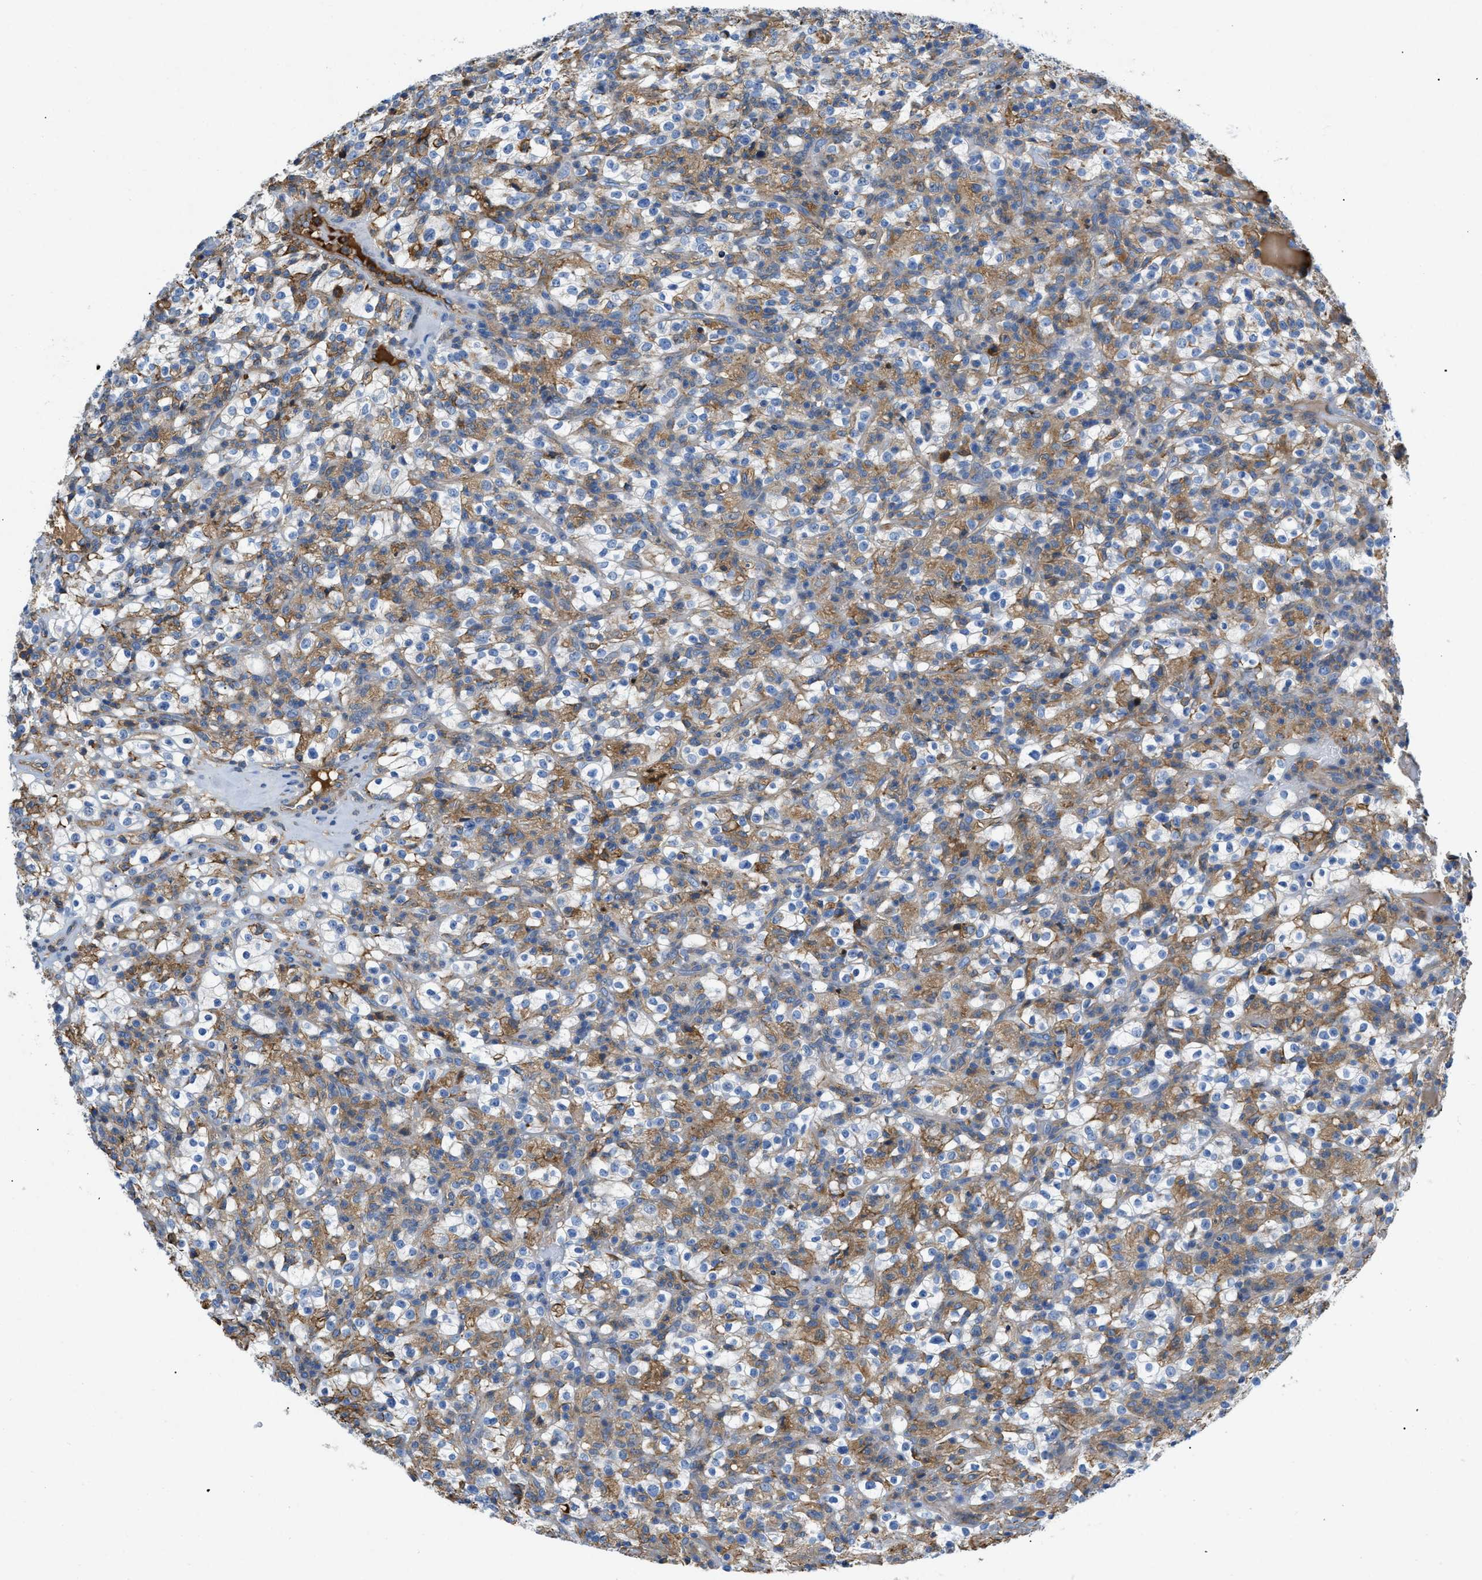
{"staining": {"intensity": "moderate", "quantity": "<25%", "location": "cytoplasmic/membranous"}, "tissue": "renal cancer", "cell_type": "Tumor cells", "image_type": "cancer", "snomed": [{"axis": "morphology", "description": "Normal tissue, NOS"}, {"axis": "morphology", "description": "Adenocarcinoma, NOS"}, {"axis": "topography", "description": "Kidney"}], "caption": "A photomicrograph of human adenocarcinoma (renal) stained for a protein reveals moderate cytoplasmic/membranous brown staining in tumor cells.", "gene": "ATP6V0D1", "patient": {"sex": "female", "age": 72}}